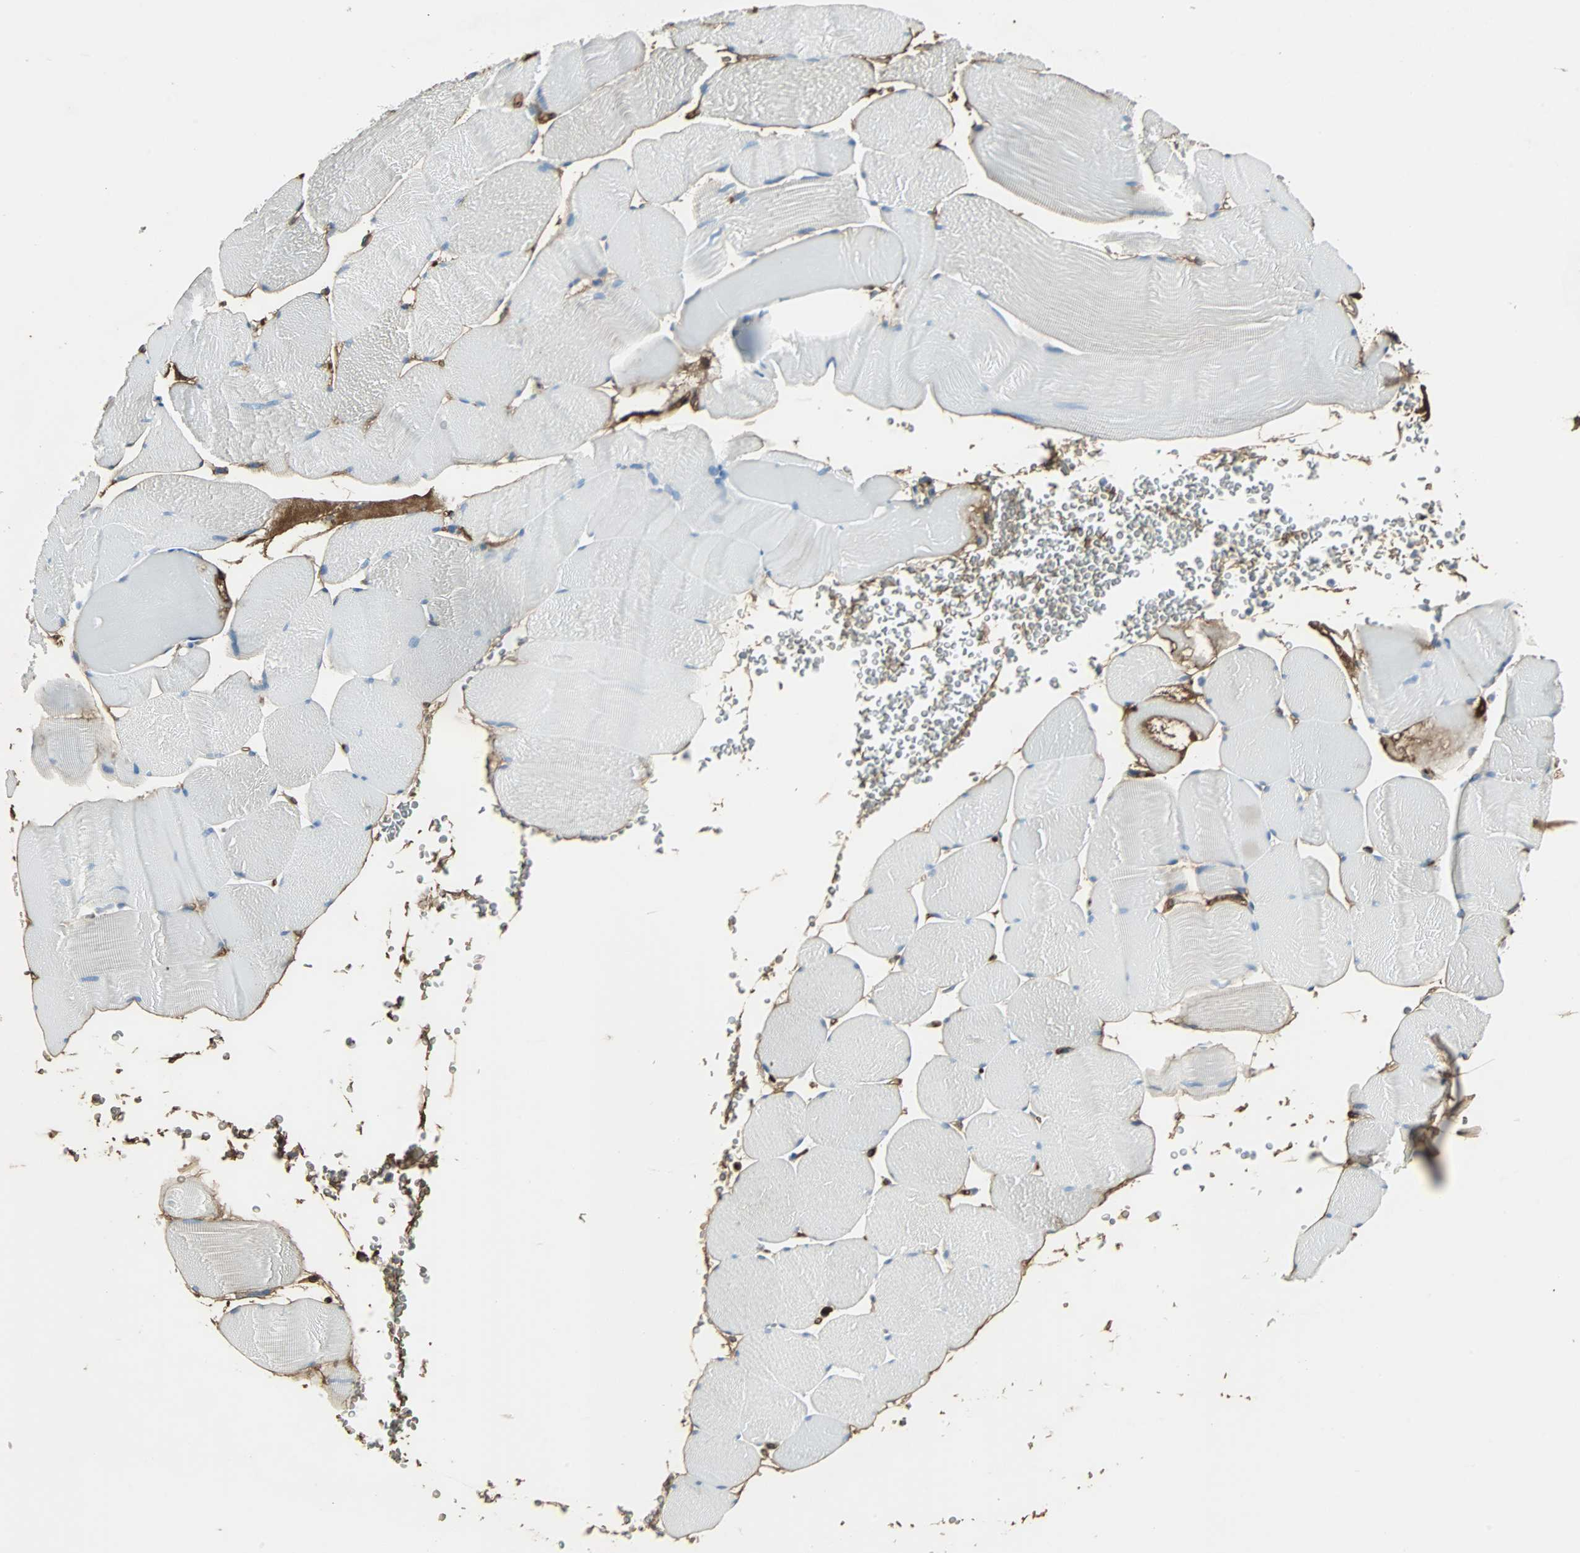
{"staining": {"intensity": "negative", "quantity": "none", "location": "none"}, "tissue": "skeletal muscle", "cell_type": "Myocytes", "image_type": "normal", "snomed": [{"axis": "morphology", "description": "Normal tissue, NOS"}, {"axis": "topography", "description": "Skeletal muscle"}], "caption": "Protein analysis of normal skeletal muscle reveals no significant positivity in myocytes. The staining was performed using DAB to visualize the protein expression in brown, while the nuclei were stained in blue with hematoxylin (Magnification: 20x).", "gene": "IGHA1", "patient": {"sex": "male", "age": 62}}